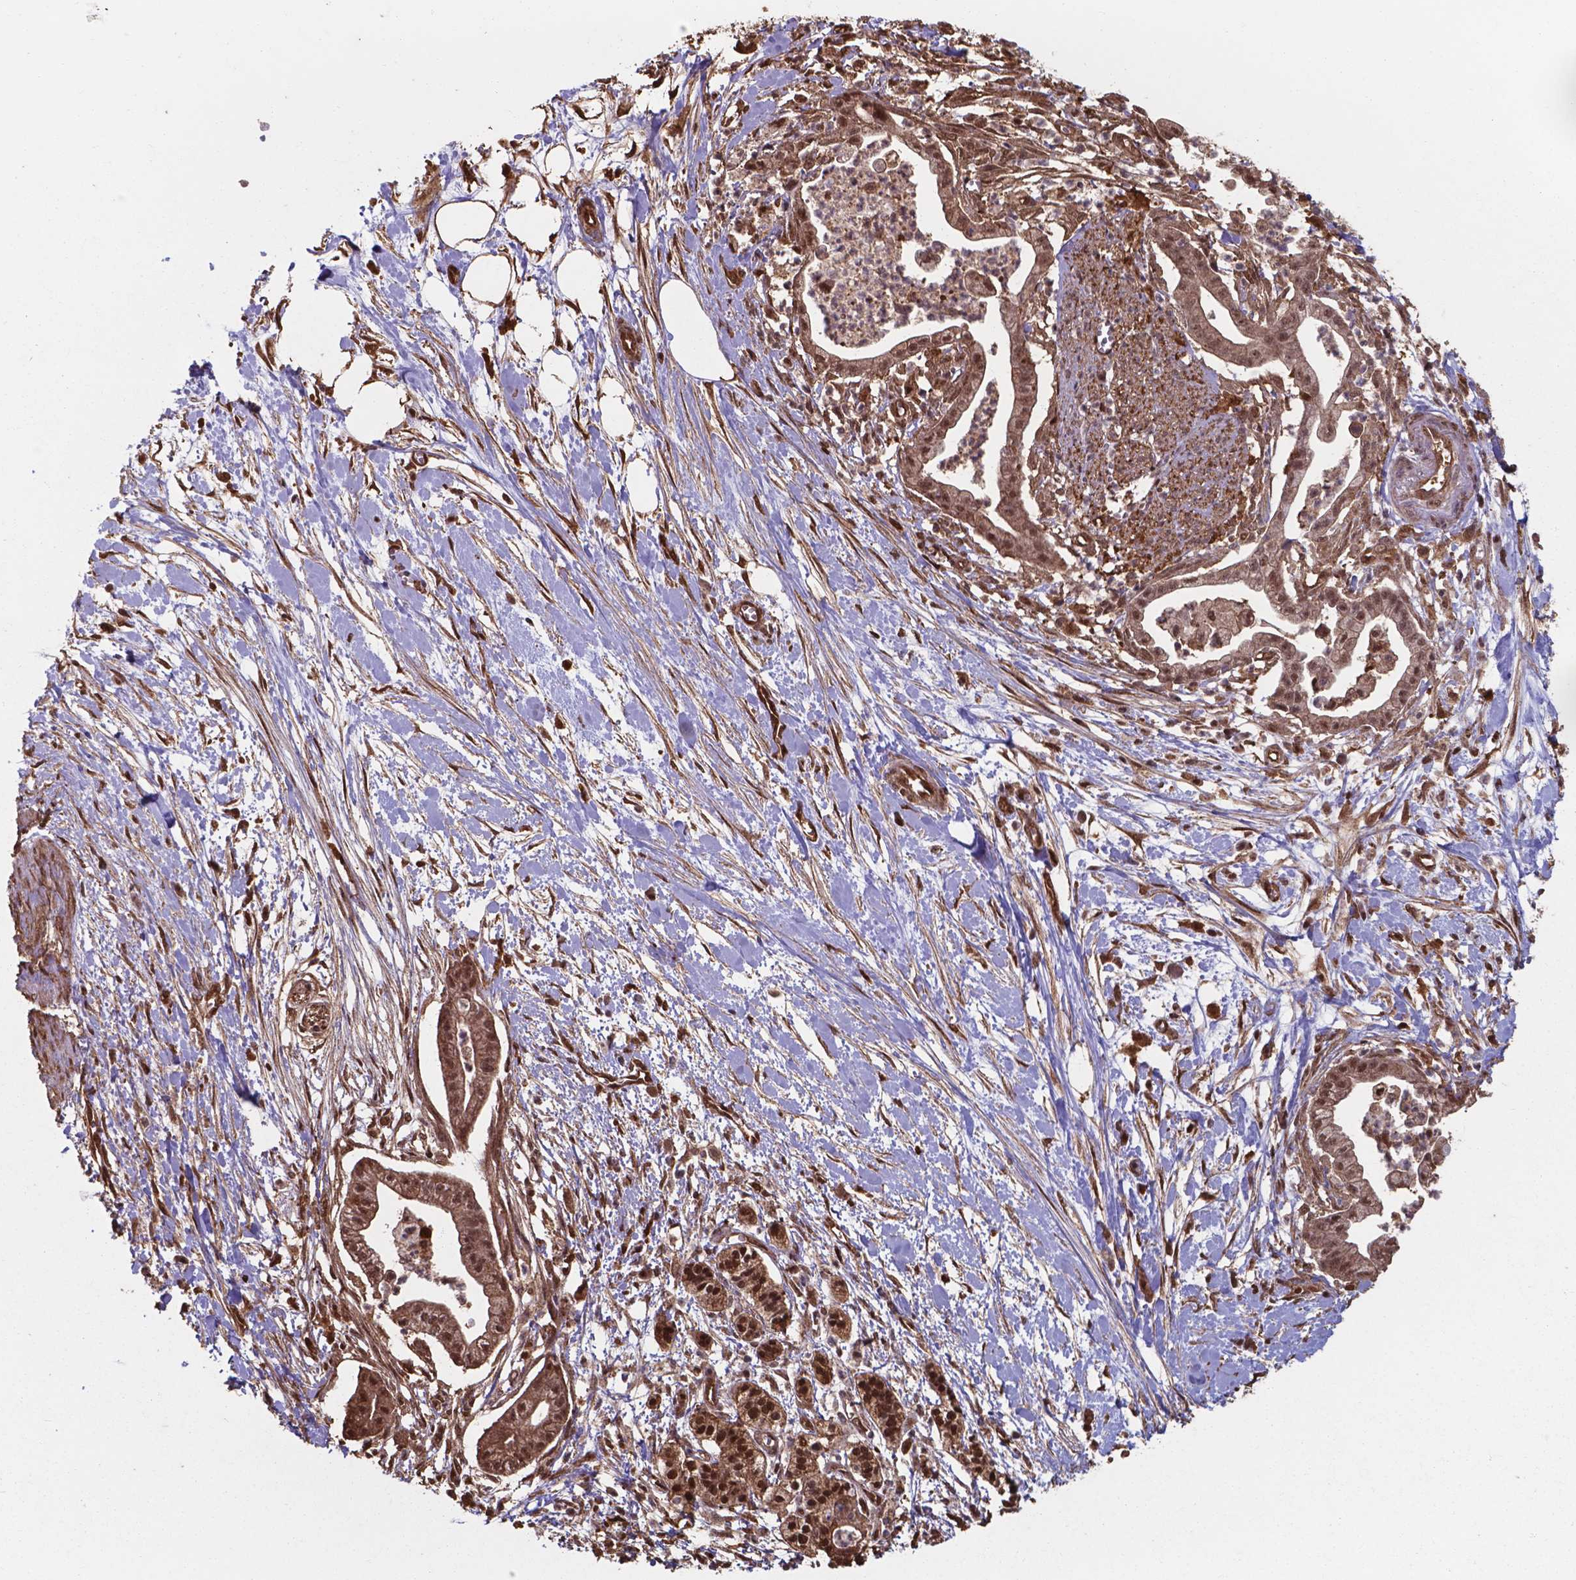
{"staining": {"intensity": "moderate", "quantity": ">75%", "location": "cytoplasmic/membranous,nuclear"}, "tissue": "pancreatic cancer", "cell_type": "Tumor cells", "image_type": "cancer", "snomed": [{"axis": "morphology", "description": "Normal tissue, NOS"}, {"axis": "morphology", "description": "Adenocarcinoma, NOS"}, {"axis": "topography", "description": "Lymph node"}, {"axis": "topography", "description": "Pancreas"}], "caption": "Pancreatic adenocarcinoma tissue displays moderate cytoplasmic/membranous and nuclear expression in approximately >75% of tumor cells, visualized by immunohistochemistry.", "gene": "CHP2", "patient": {"sex": "female", "age": 58}}